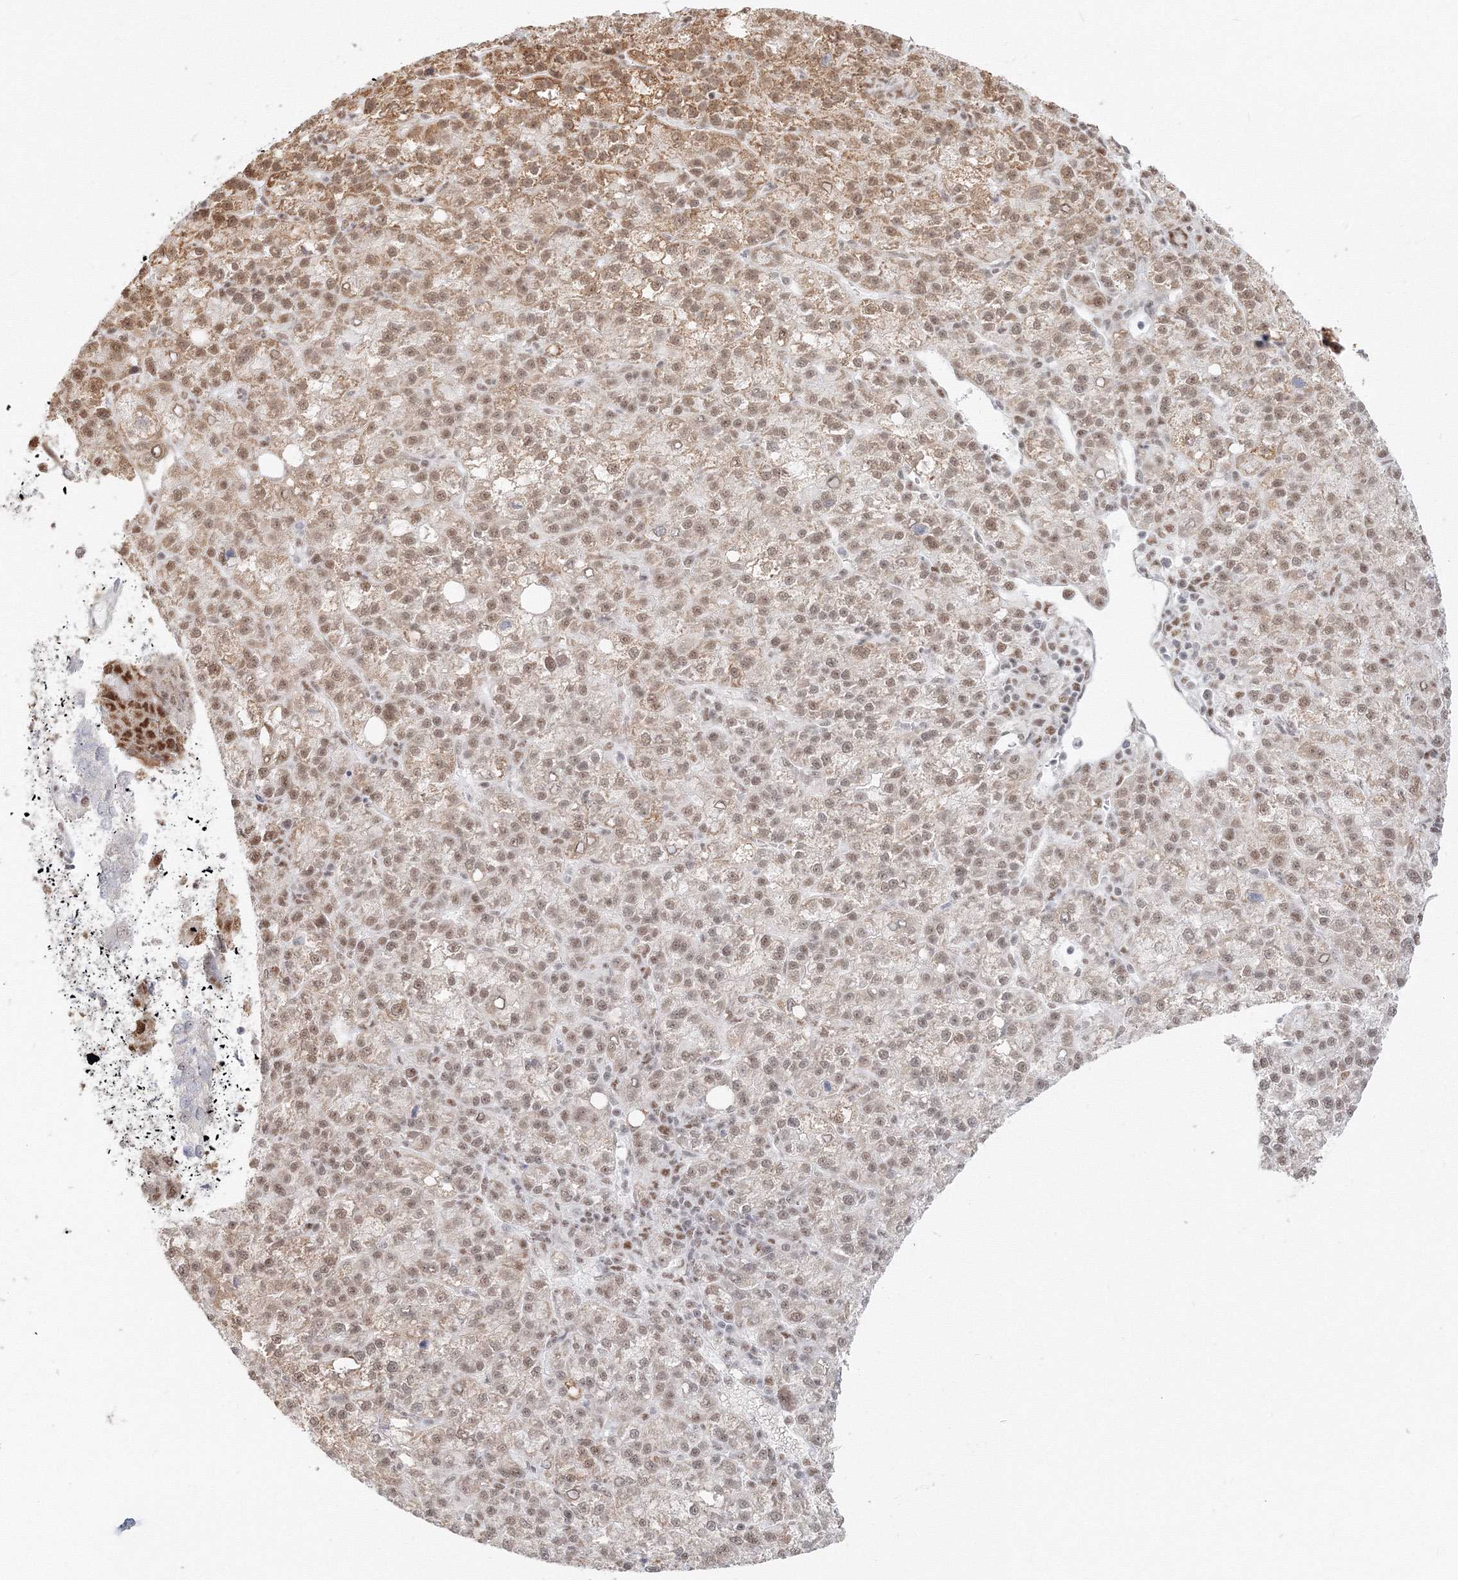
{"staining": {"intensity": "moderate", "quantity": ">75%", "location": "nuclear"}, "tissue": "liver cancer", "cell_type": "Tumor cells", "image_type": "cancer", "snomed": [{"axis": "morphology", "description": "Carcinoma, Hepatocellular, NOS"}, {"axis": "topography", "description": "Liver"}], "caption": "Moderate nuclear protein staining is seen in about >75% of tumor cells in hepatocellular carcinoma (liver). The staining is performed using DAB brown chromogen to label protein expression. The nuclei are counter-stained blue using hematoxylin.", "gene": "PPP4R2", "patient": {"sex": "female", "age": 58}}